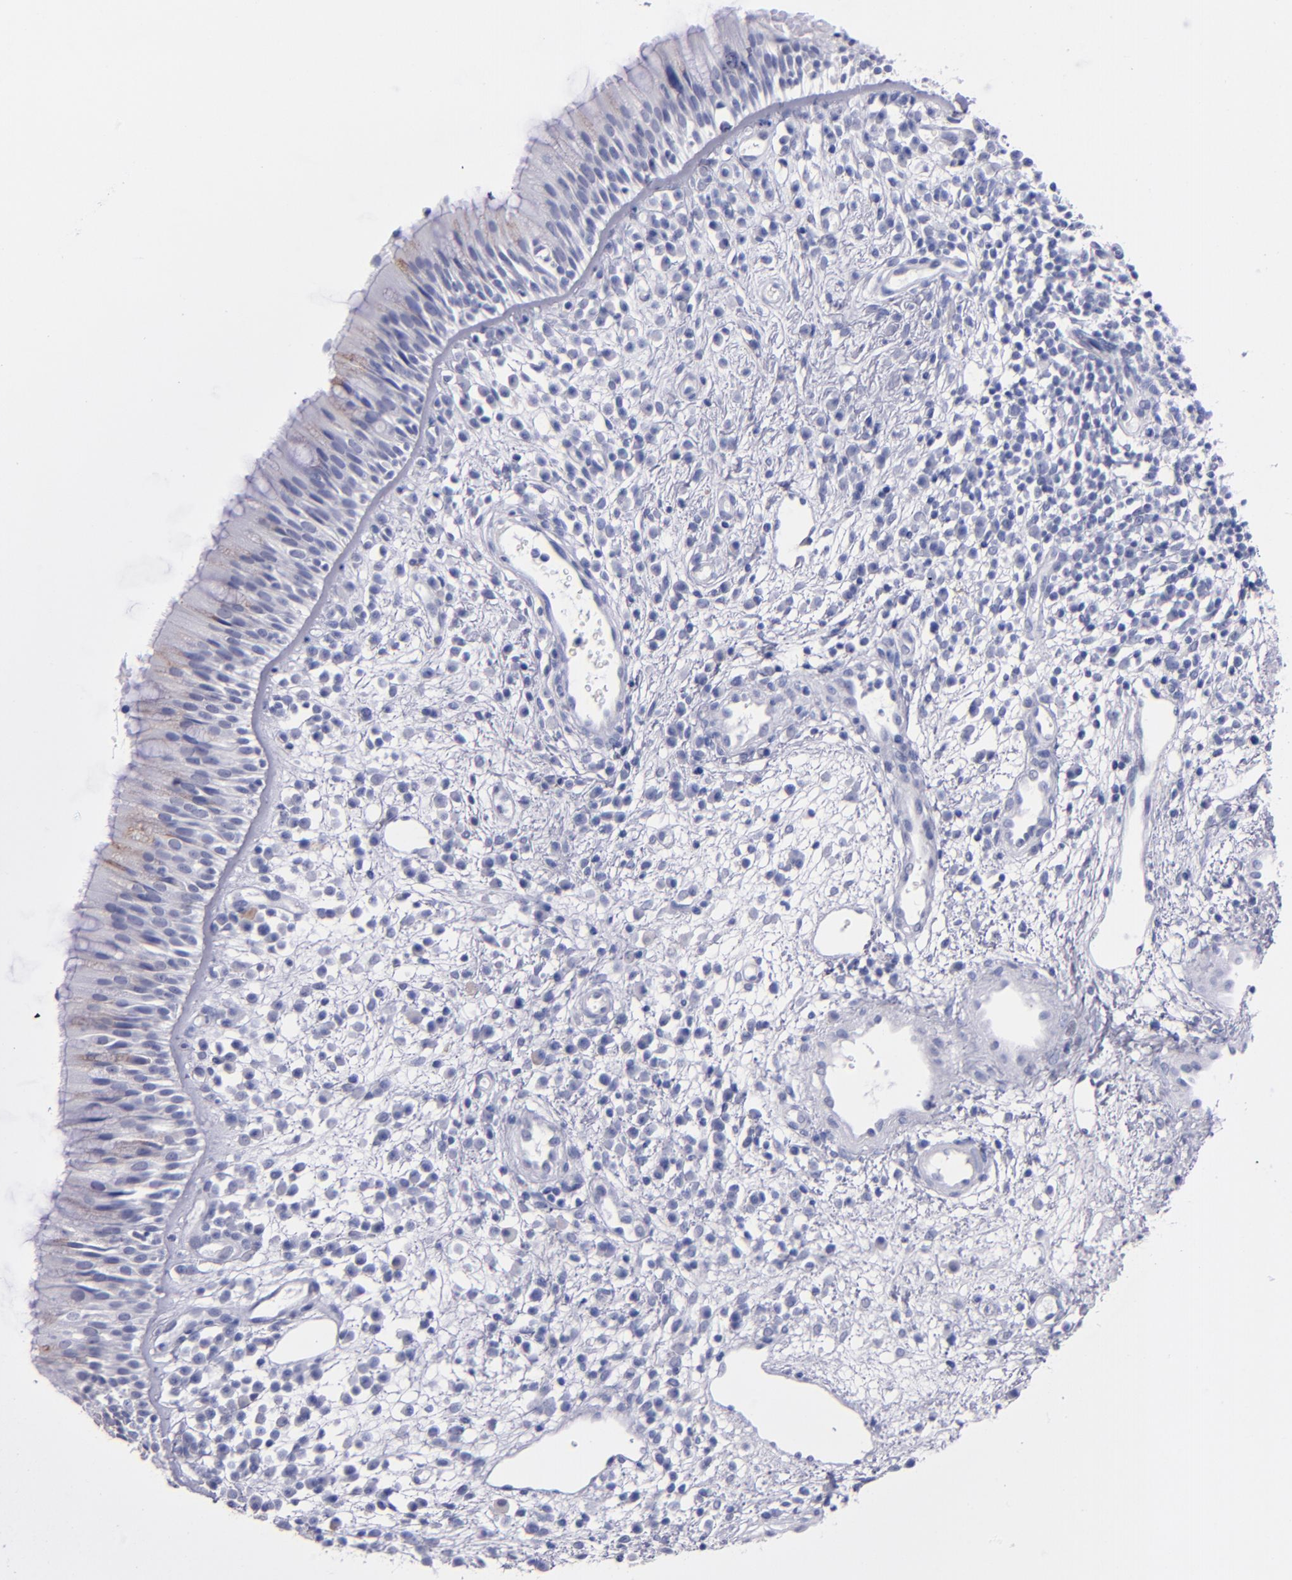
{"staining": {"intensity": "negative", "quantity": "none", "location": "none"}, "tissue": "nasopharynx", "cell_type": "Respiratory epithelial cells", "image_type": "normal", "snomed": [{"axis": "morphology", "description": "Normal tissue, NOS"}, {"axis": "morphology", "description": "Inflammation, NOS"}, {"axis": "morphology", "description": "Malignant melanoma, Metastatic site"}, {"axis": "topography", "description": "Nasopharynx"}], "caption": "Nasopharynx stained for a protein using immunohistochemistry (IHC) demonstrates no expression respiratory epithelial cells.", "gene": "HNF1B", "patient": {"sex": "female", "age": 55}}